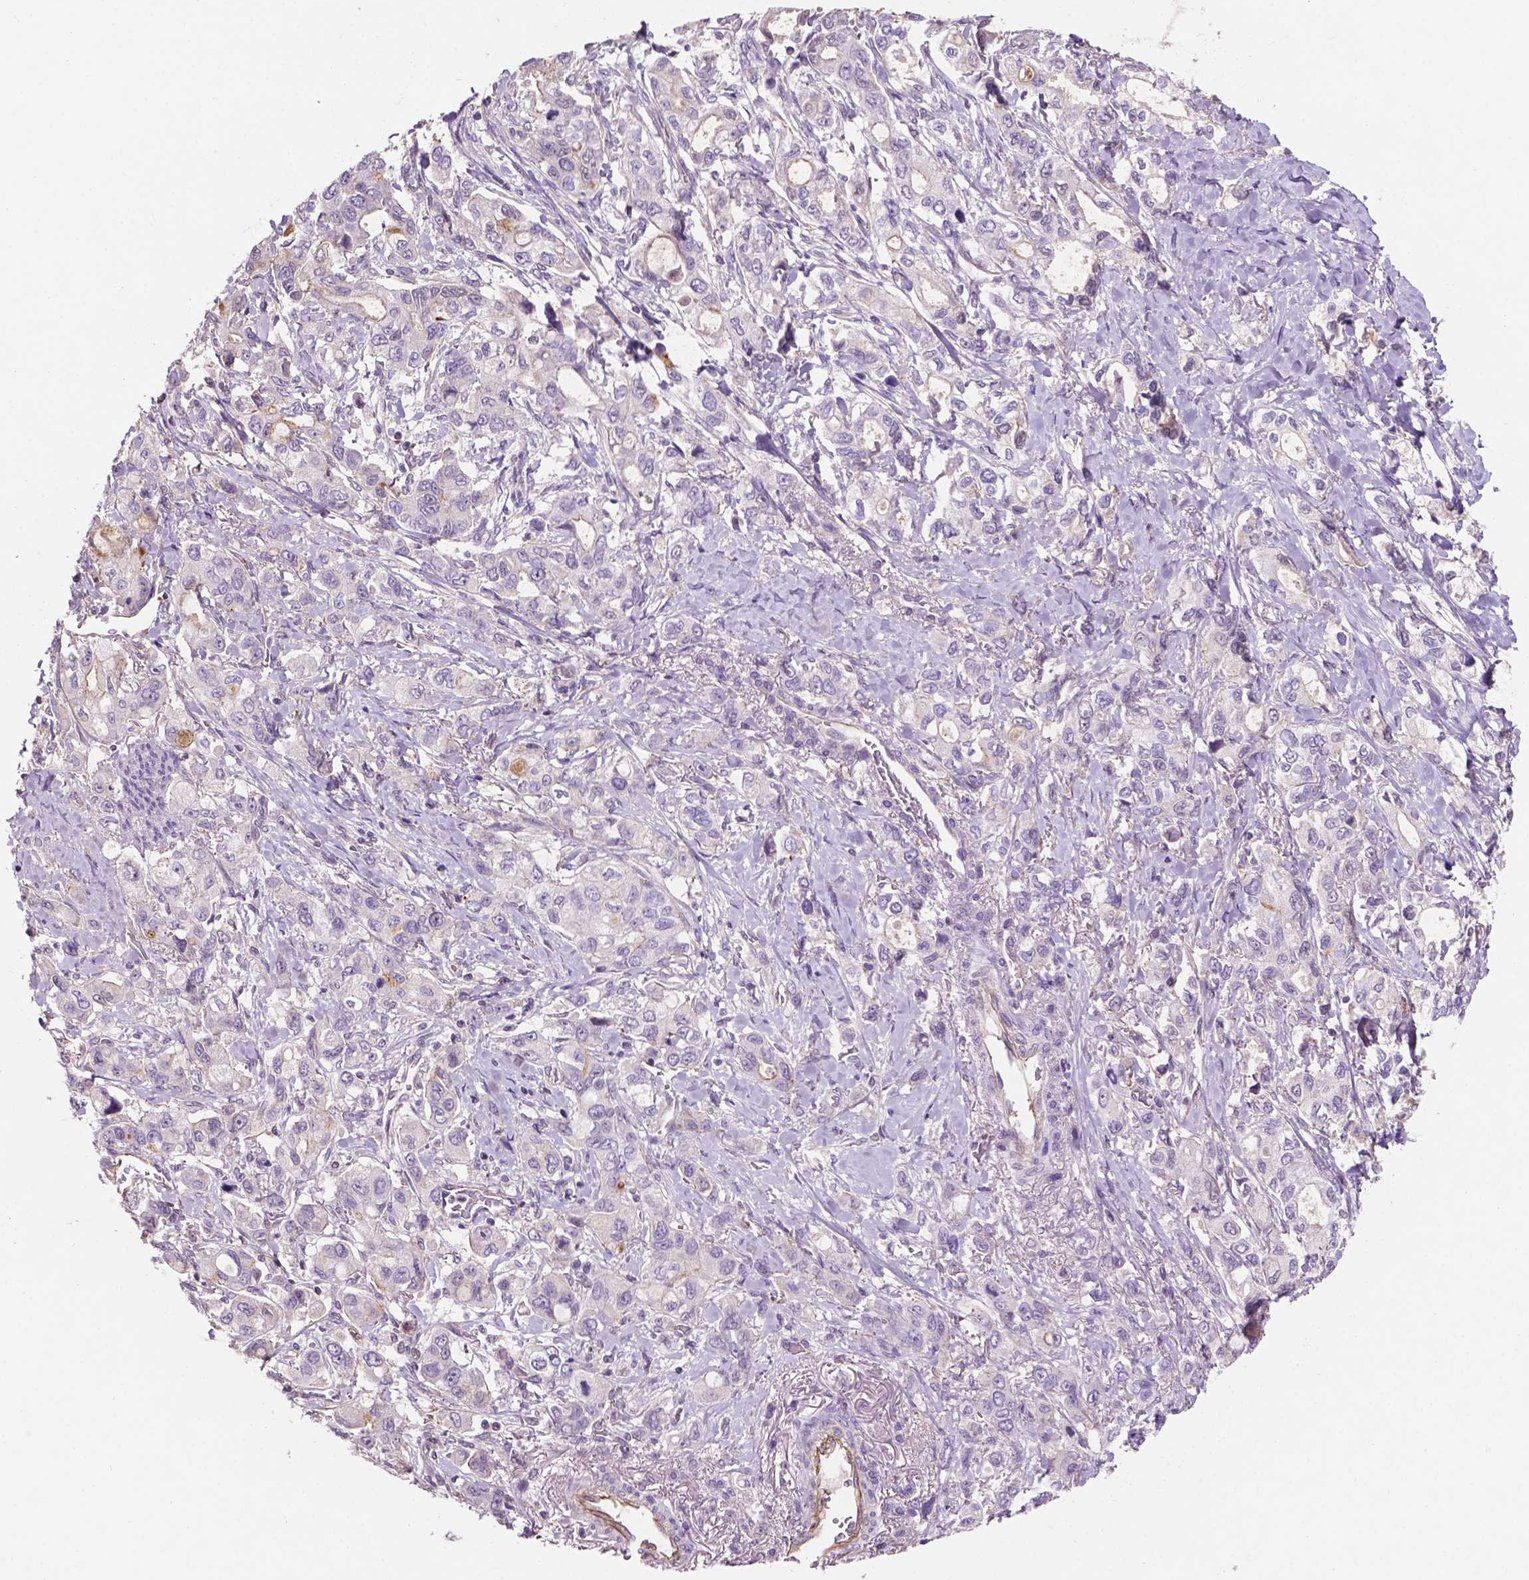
{"staining": {"intensity": "negative", "quantity": "none", "location": "none"}, "tissue": "stomach cancer", "cell_type": "Tumor cells", "image_type": "cancer", "snomed": [{"axis": "morphology", "description": "Adenocarcinoma, NOS"}, {"axis": "topography", "description": "Stomach"}], "caption": "Immunohistochemistry (IHC) image of neoplastic tissue: stomach cancer (adenocarcinoma) stained with DAB reveals no significant protein expression in tumor cells.", "gene": "ARL5C", "patient": {"sex": "male", "age": 63}}